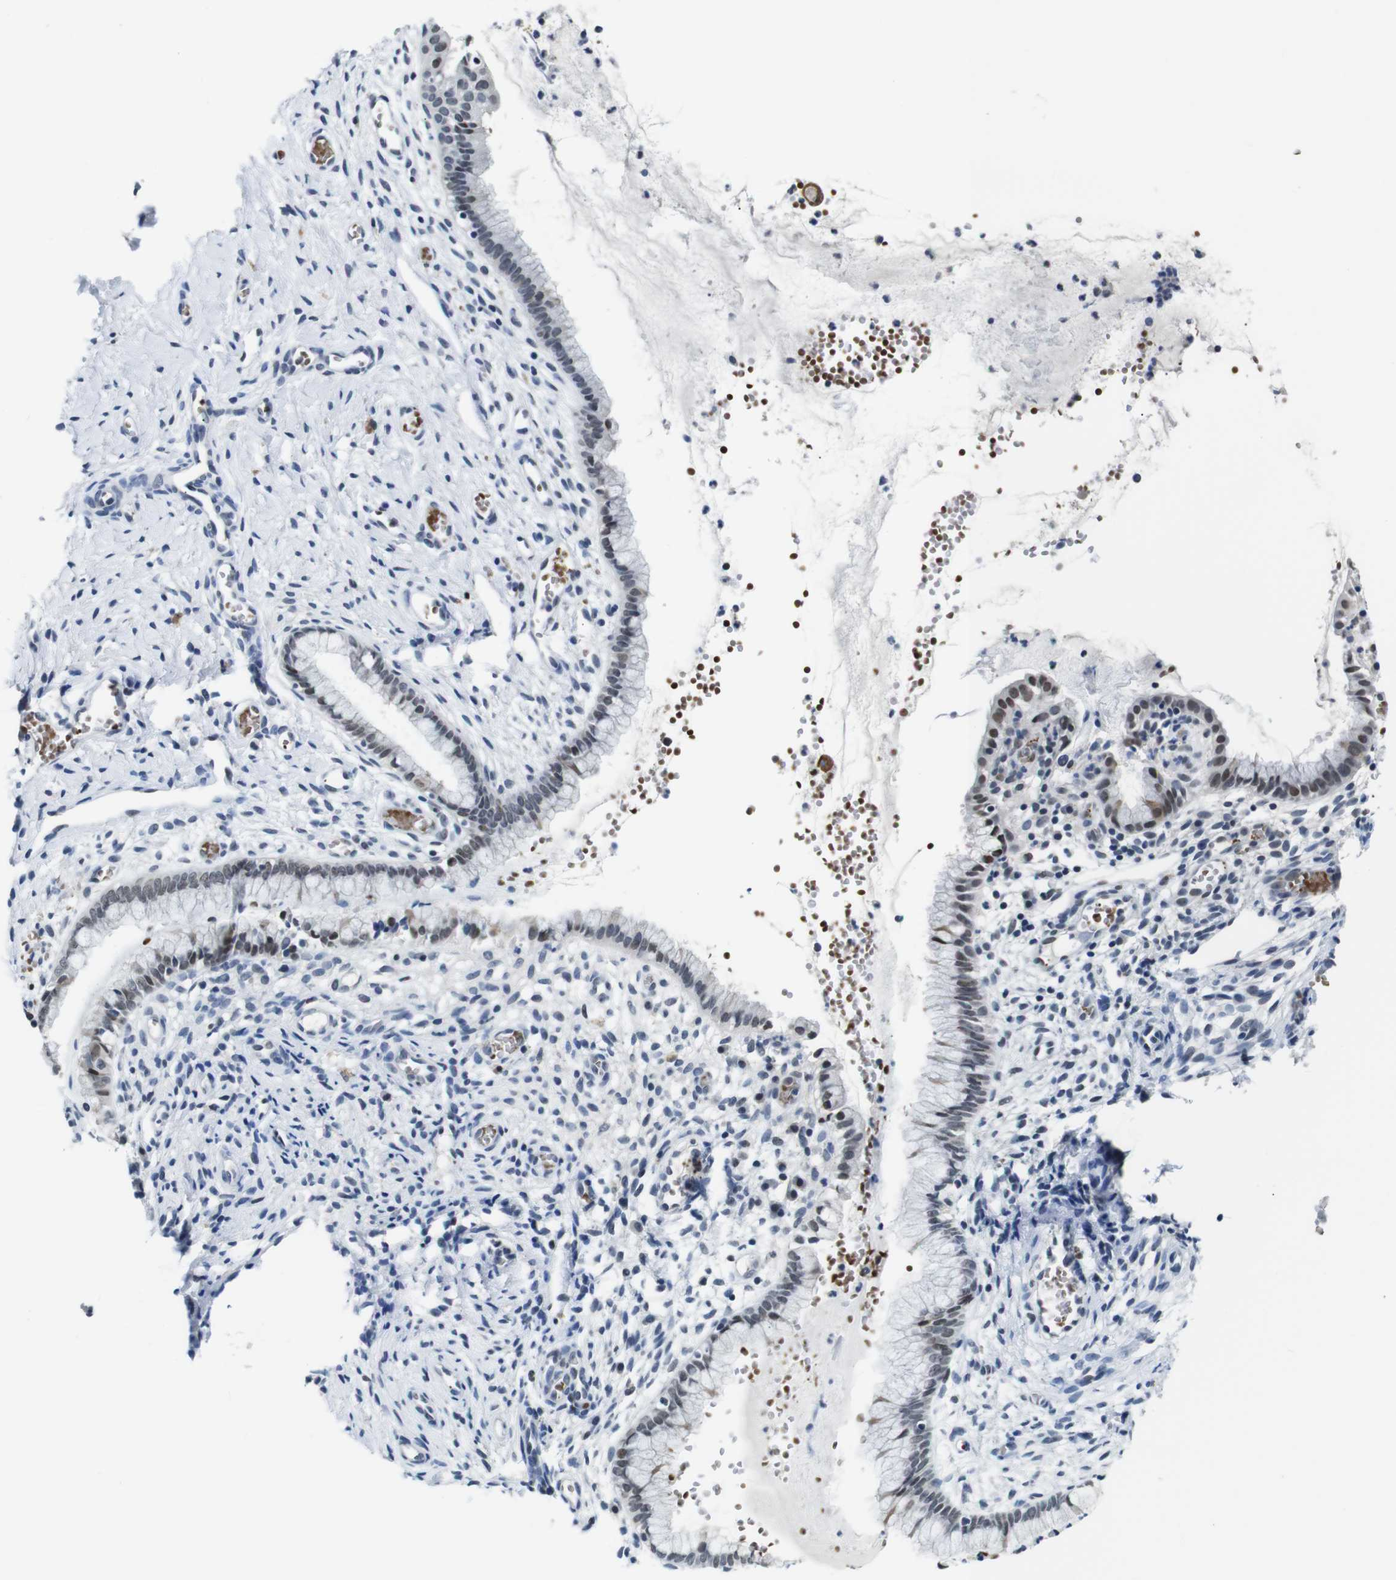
{"staining": {"intensity": "moderate", "quantity": "25%-75%", "location": "nuclear"}, "tissue": "cervix", "cell_type": "Glandular cells", "image_type": "normal", "snomed": [{"axis": "morphology", "description": "Normal tissue, NOS"}, {"axis": "topography", "description": "Cervix"}], "caption": "High-magnification brightfield microscopy of unremarkable cervix stained with DAB (brown) and counterstained with hematoxylin (blue). glandular cells exhibit moderate nuclear positivity is present in about25%-75% of cells. (Brightfield microscopy of DAB IHC at high magnification).", "gene": "ILDR2", "patient": {"sex": "female", "age": 65}}